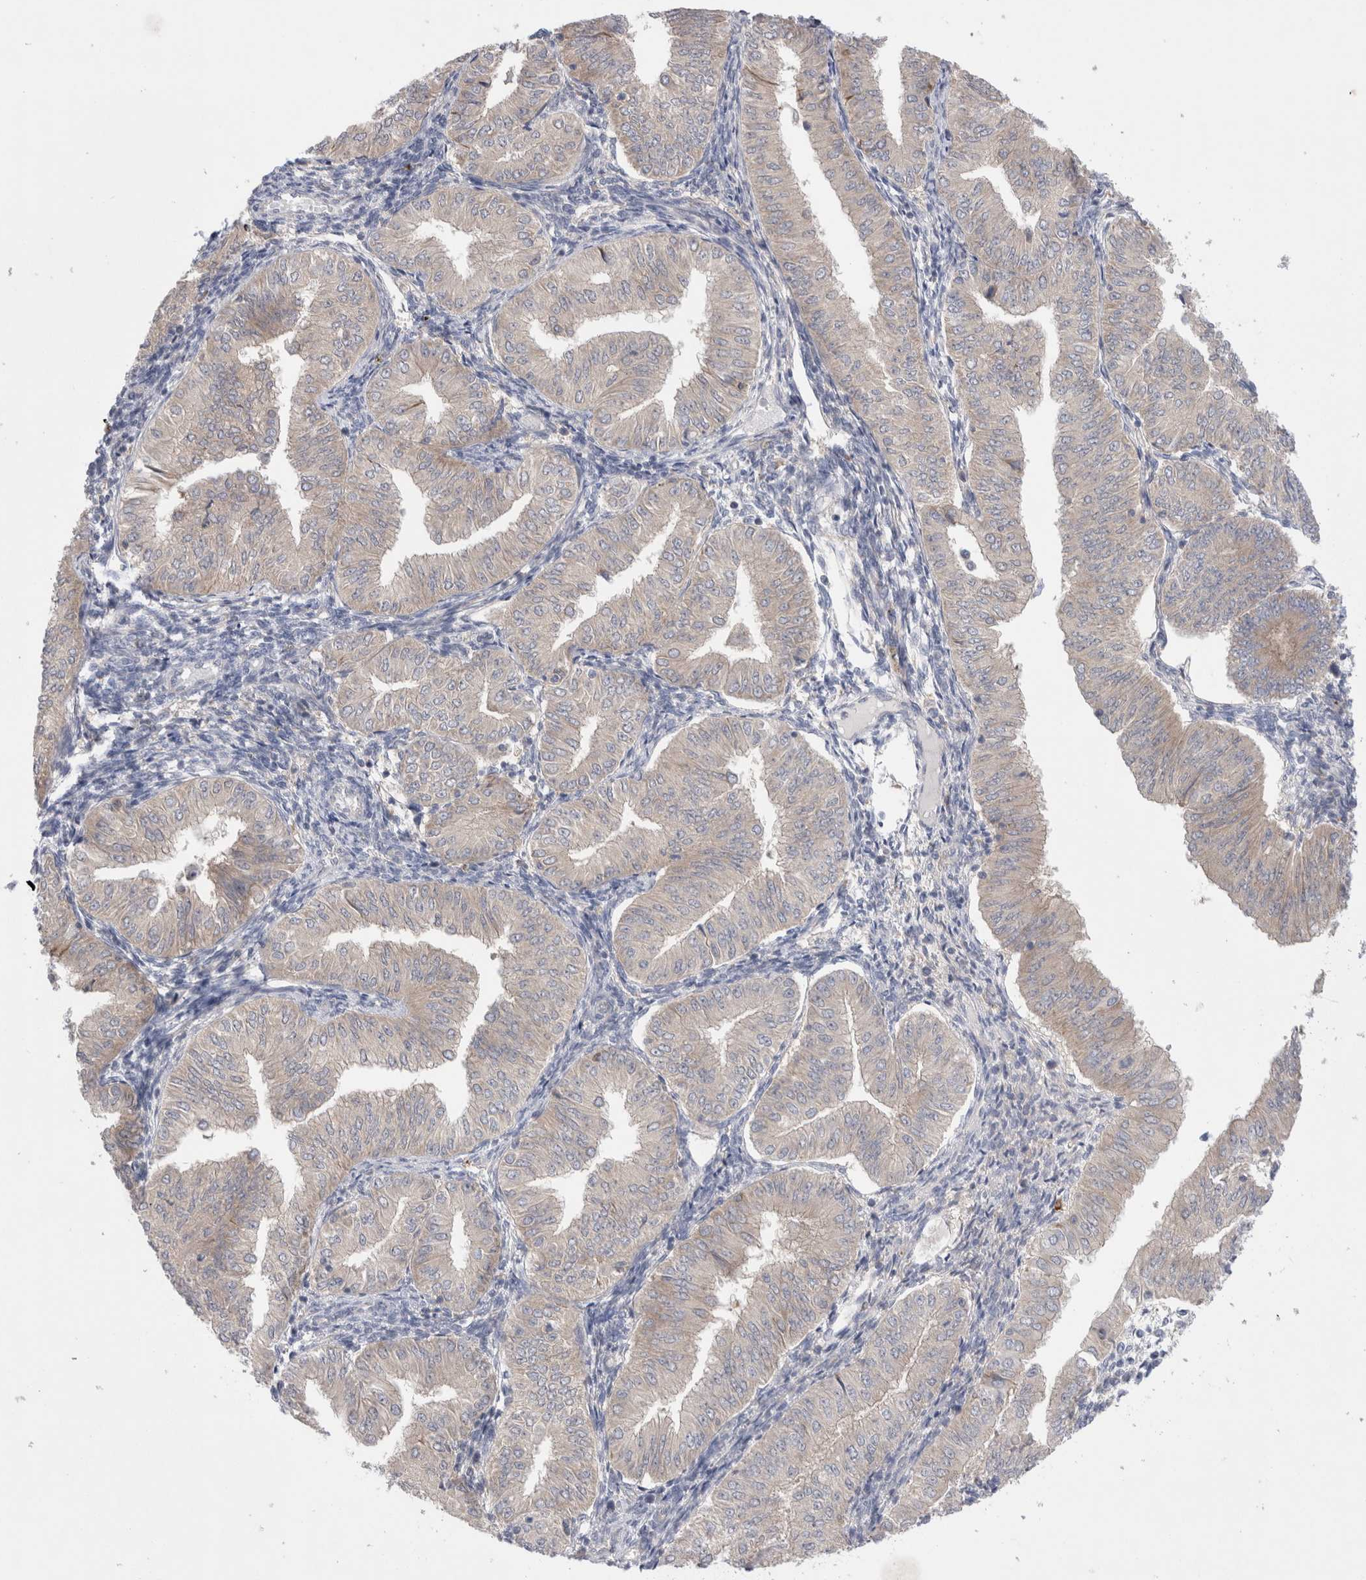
{"staining": {"intensity": "negative", "quantity": "none", "location": "none"}, "tissue": "endometrial cancer", "cell_type": "Tumor cells", "image_type": "cancer", "snomed": [{"axis": "morphology", "description": "Normal tissue, NOS"}, {"axis": "morphology", "description": "Adenocarcinoma, NOS"}, {"axis": "topography", "description": "Endometrium"}], "caption": "High power microscopy histopathology image of an immunohistochemistry photomicrograph of adenocarcinoma (endometrial), revealing no significant positivity in tumor cells.", "gene": "RBM12B", "patient": {"sex": "female", "age": 53}}